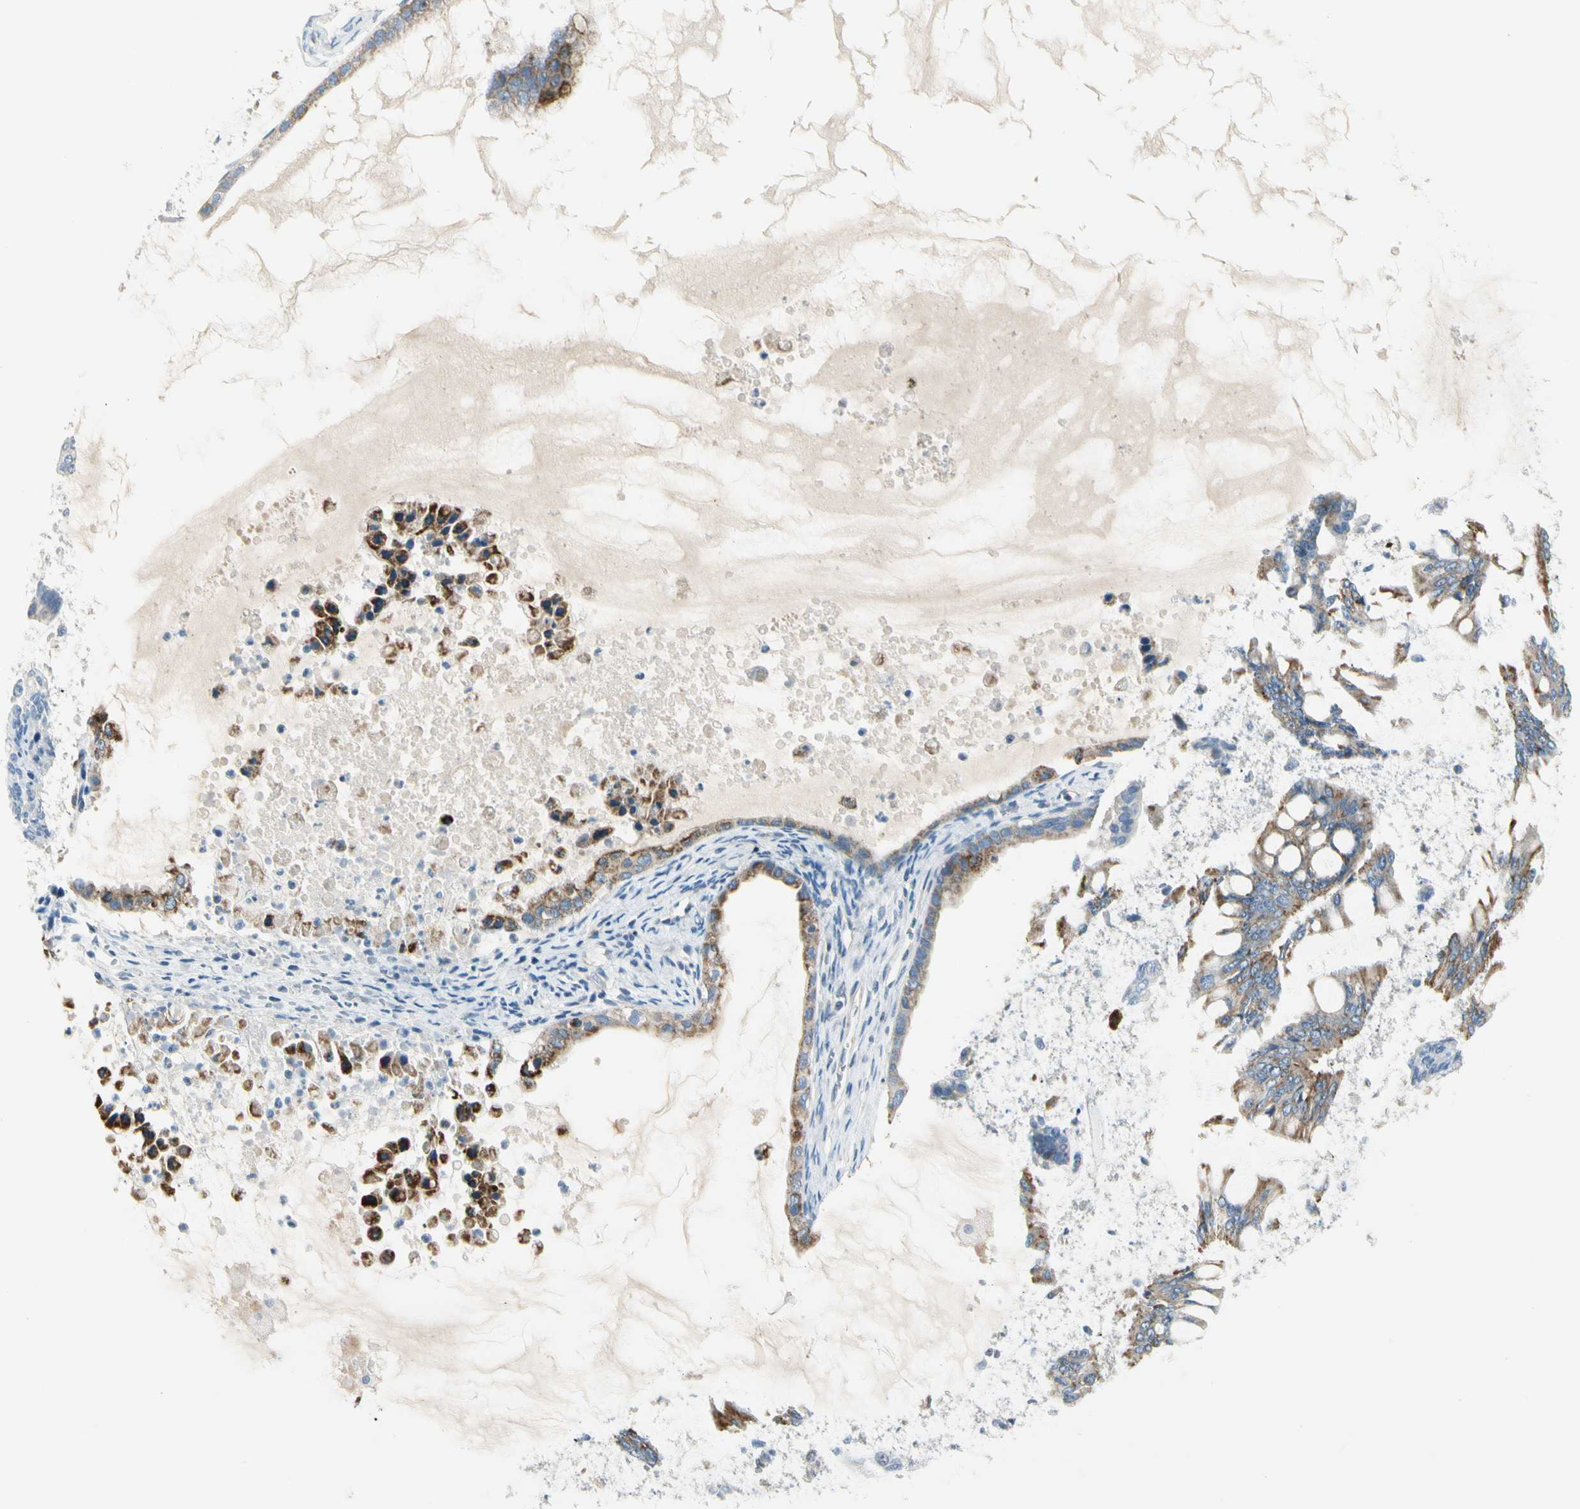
{"staining": {"intensity": "moderate", "quantity": ">75%", "location": "cytoplasmic/membranous"}, "tissue": "ovarian cancer", "cell_type": "Tumor cells", "image_type": "cancer", "snomed": [{"axis": "morphology", "description": "Cystadenocarcinoma, mucinous, NOS"}, {"axis": "topography", "description": "Ovary"}], "caption": "This photomicrograph displays IHC staining of human mucinous cystadenocarcinoma (ovarian), with medium moderate cytoplasmic/membranous expression in about >75% of tumor cells.", "gene": "SLC6A15", "patient": {"sex": "female", "age": 80}}